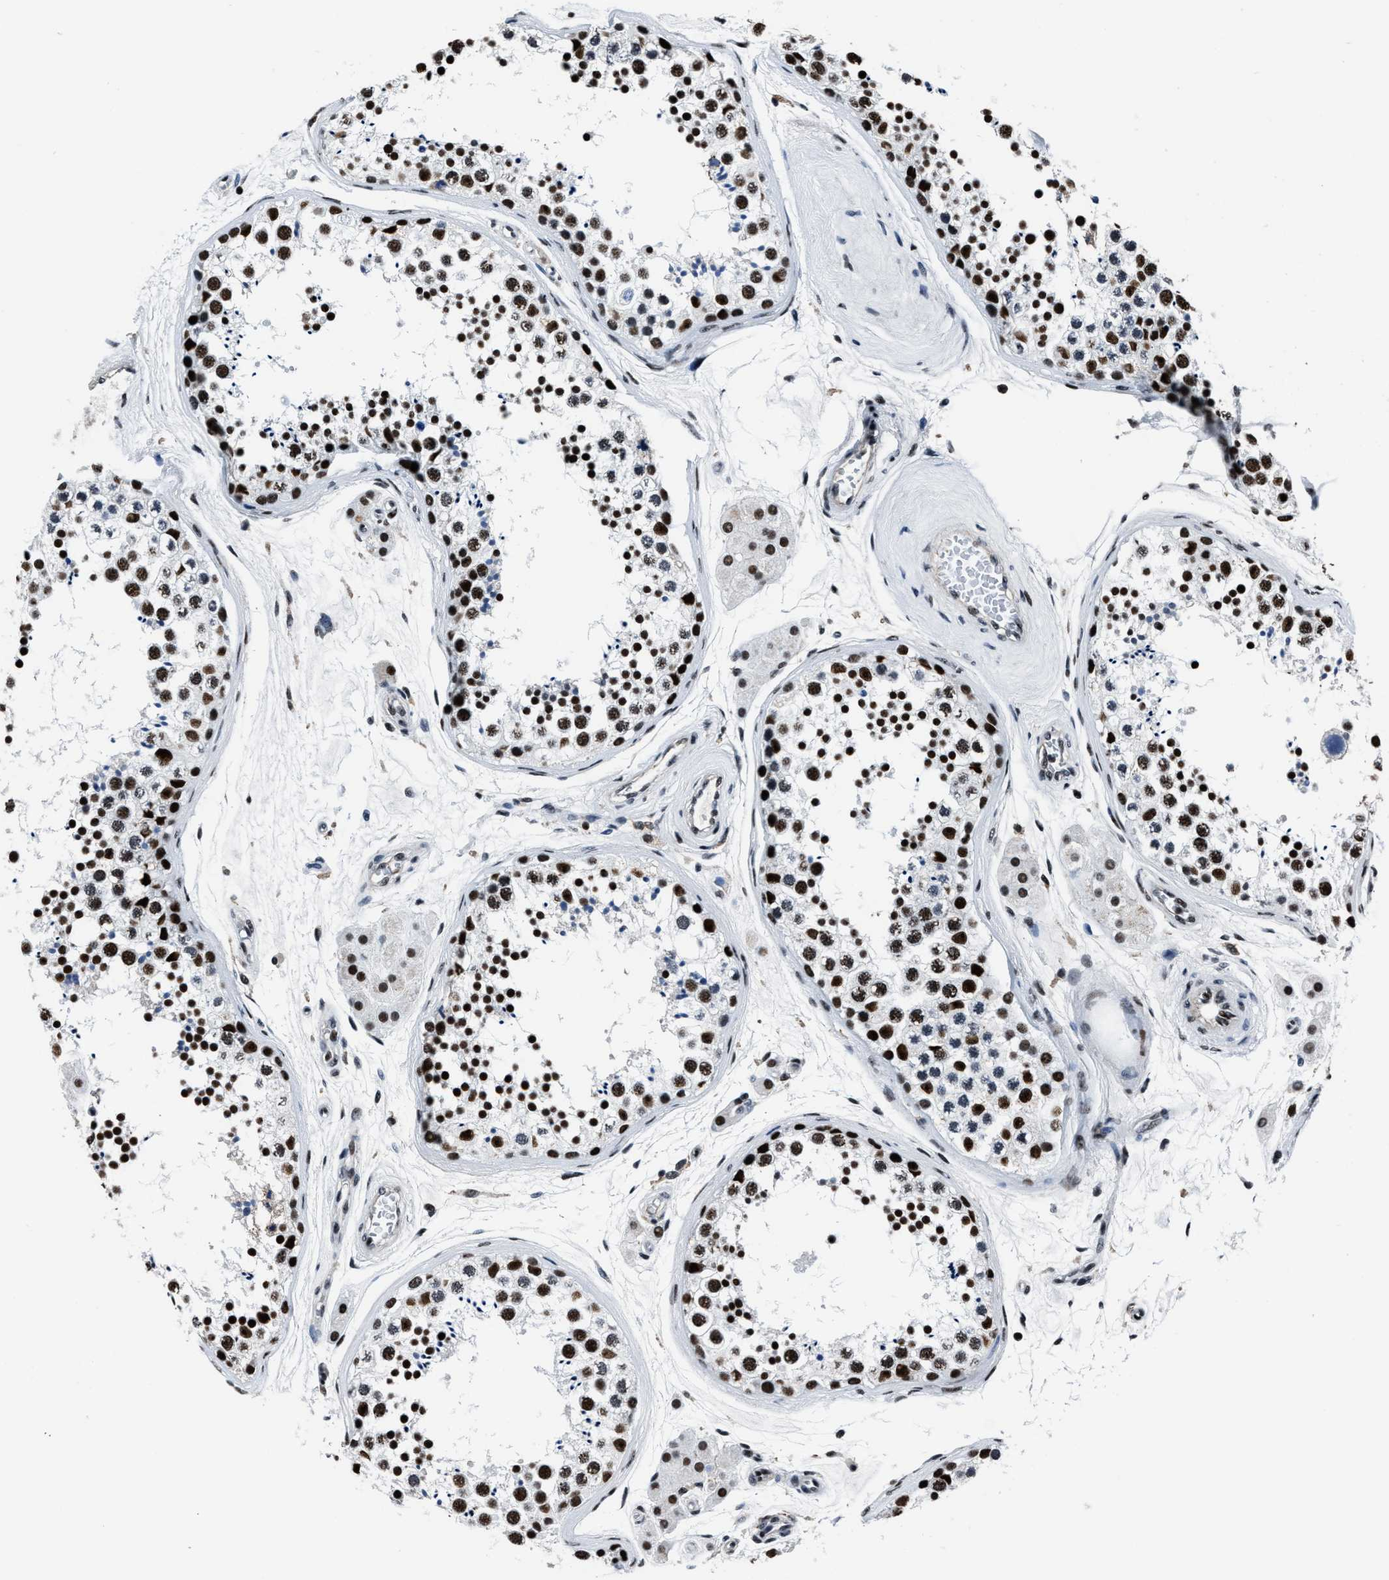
{"staining": {"intensity": "strong", "quantity": ">75%", "location": "nuclear"}, "tissue": "testis", "cell_type": "Cells in seminiferous ducts", "image_type": "normal", "snomed": [{"axis": "morphology", "description": "Normal tissue, NOS"}, {"axis": "topography", "description": "Testis"}], "caption": "A micrograph of testis stained for a protein exhibits strong nuclear brown staining in cells in seminiferous ducts. (DAB (3,3'-diaminobenzidine) = brown stain, brightfield microscopy at high magnification).", "gene": "PPIE", "patient": {"sex": "male", "age": 56}}